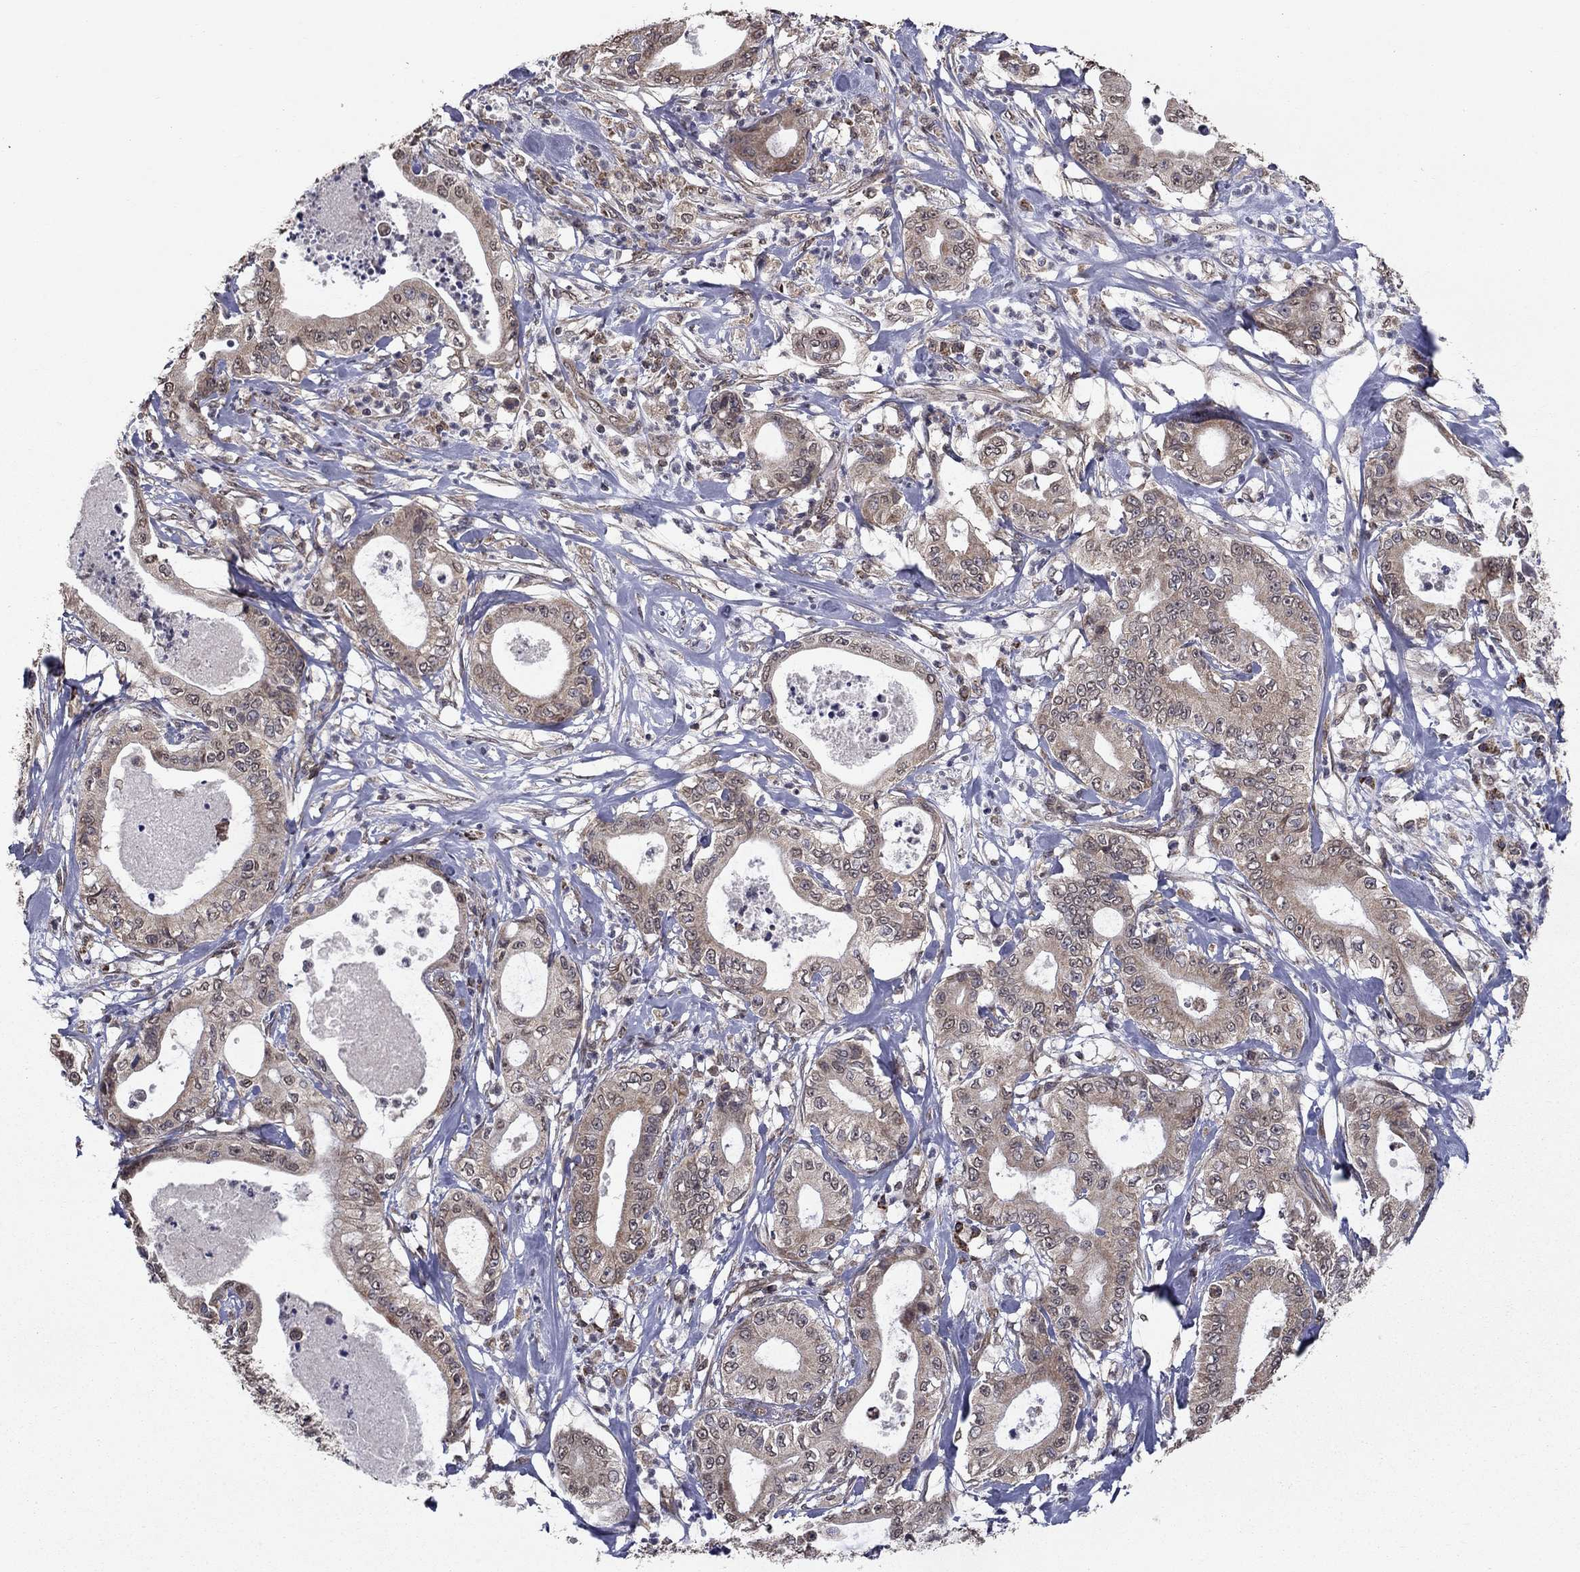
{"staining": {"intensity": "weak", "quantity": "25%-75%", "location": "cytoplasmic/membranous"}, "tissue": "pancreatic cancer", "cell_type": "Tumor cells", "image_type": "cancer", "snomed": [{"axis": "morphology", "description": "Adenocarcinoma, NOS"}, {"axis": "topography", "description": "Pancreas"}], "caption": "A brown stain highlights weak cytoplasmic/membranous expression of a protein in human pancreatic adenocarcinoma tumor cells.", "gene": "SLC2A13", "patient": {"sex": "male", "age": 71}}